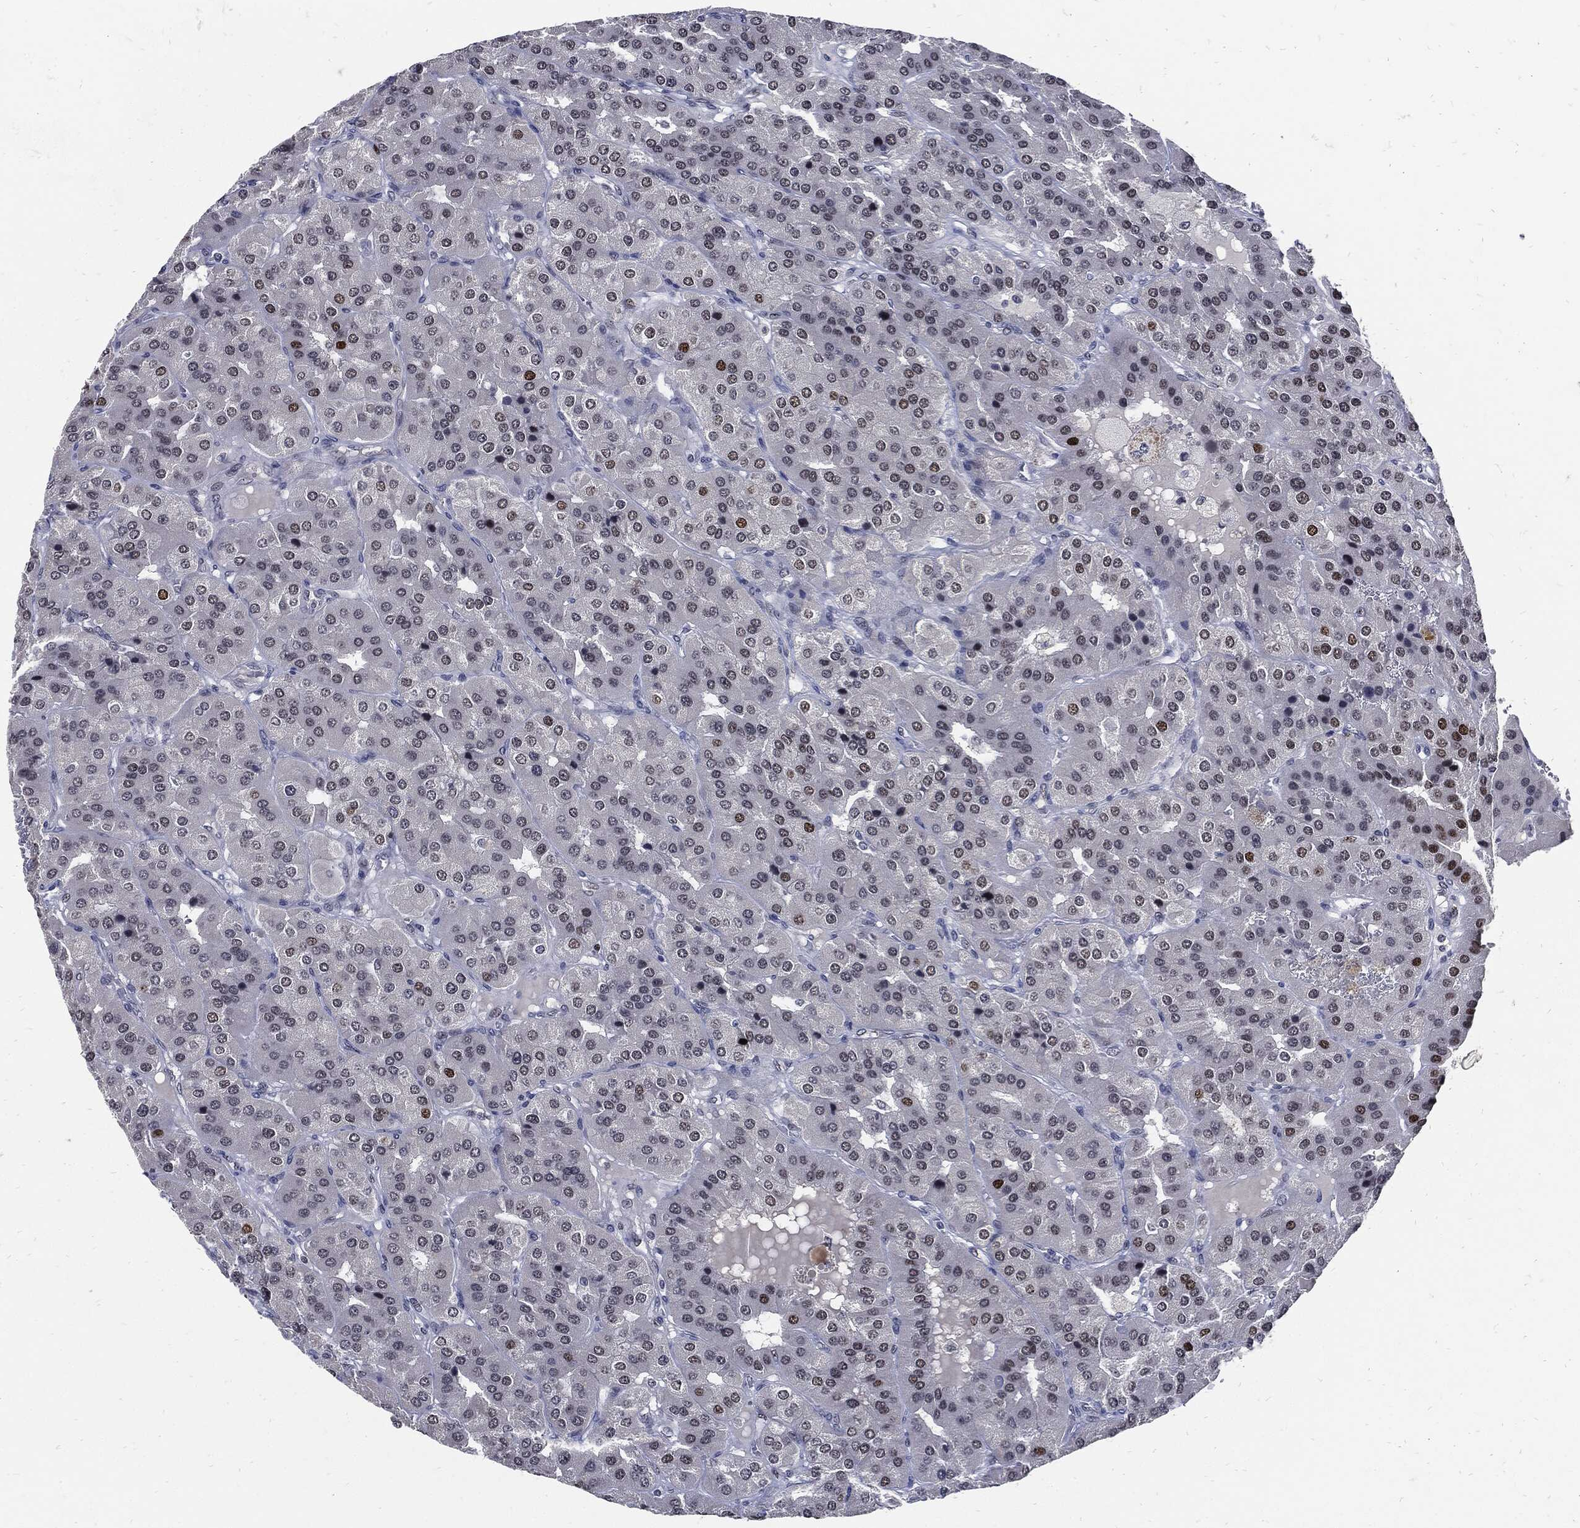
{"staining": {"intensity": "moderate", "quantity": "<25%", "location": "nuclear"}, "tissue": "parathyroid gland", "cell_type": "Glandular cells", "image_type": "normal", "snomed": [{"axis": "morphology", "description": "Normal tissue, NOS"}, {"axis": "morphology", "description": "Adenoma, NOS"}, {"axis": "topography", "description": "Parathyroid gland"}], "caption": "This photomicrograph reveals normal parathyroid gland stained with immunohistochemistry (IHC) to label a protein in brown. The nuclear of glandular cells show moderate positivity for the protein. Nuclei are counter-stained blue.", "gene": "NBN", "patient": {"sex": "female", "age": 86}}